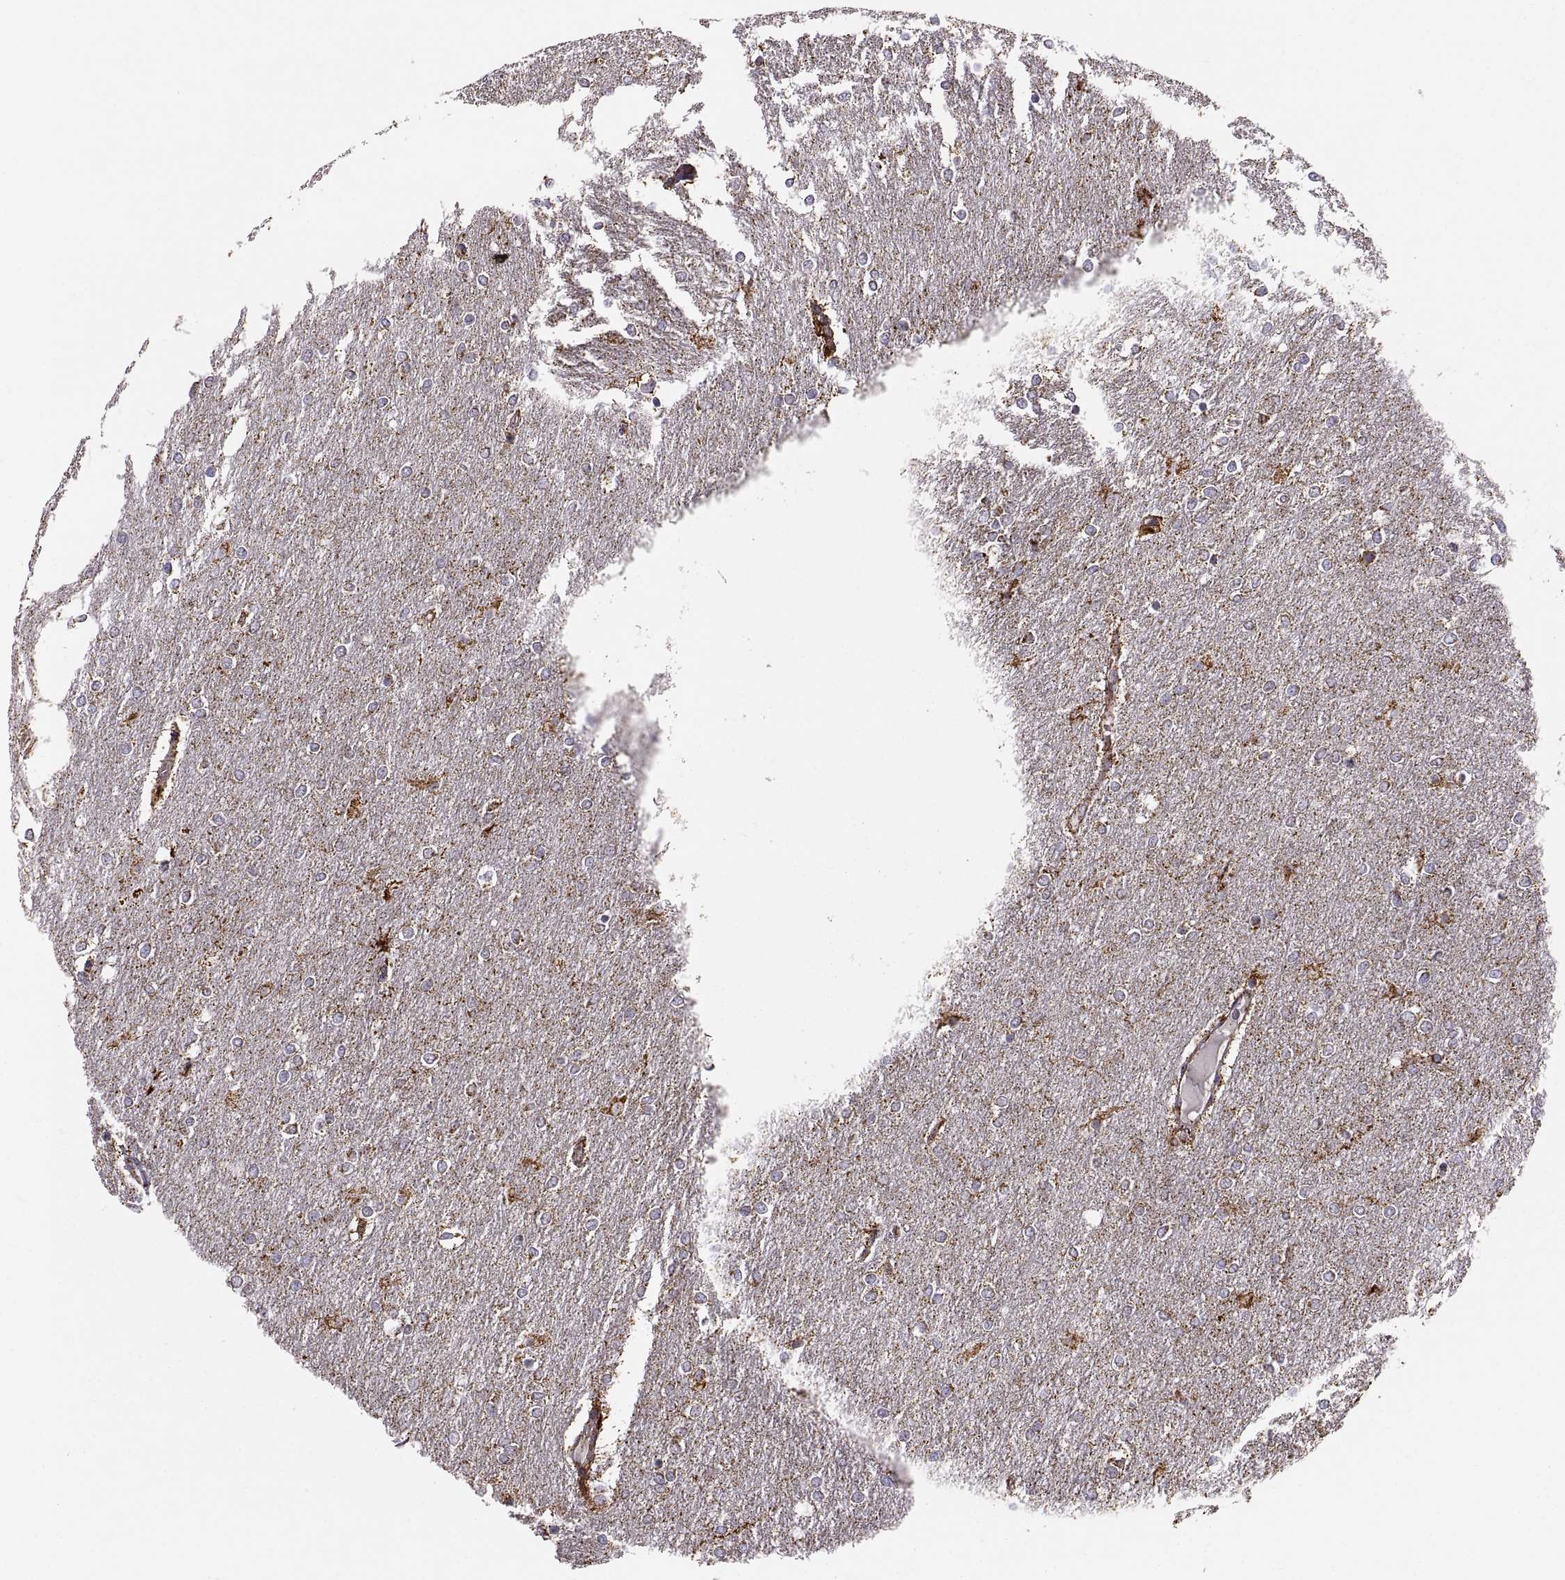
{"staining": {"intensity": "moderate", "quantity": "25%-75%", "location": "cytoplasmic/membranous"}, "tissue": "glioma", "cell_type": "Tumor cells", "image_type": "cancer", "snomed": [{"axis": "morphology", "description": "Glioma, malignant, High grade"}, {"axis": "topography", "description": "Brain"}], "caption": "Protein staining reveals moderate cytoplasmic/membranous staining in about 25%-75% of tumor cells in glioma.", "gene": "ARSD", "patient": {"sex": "female", "age": 61}}